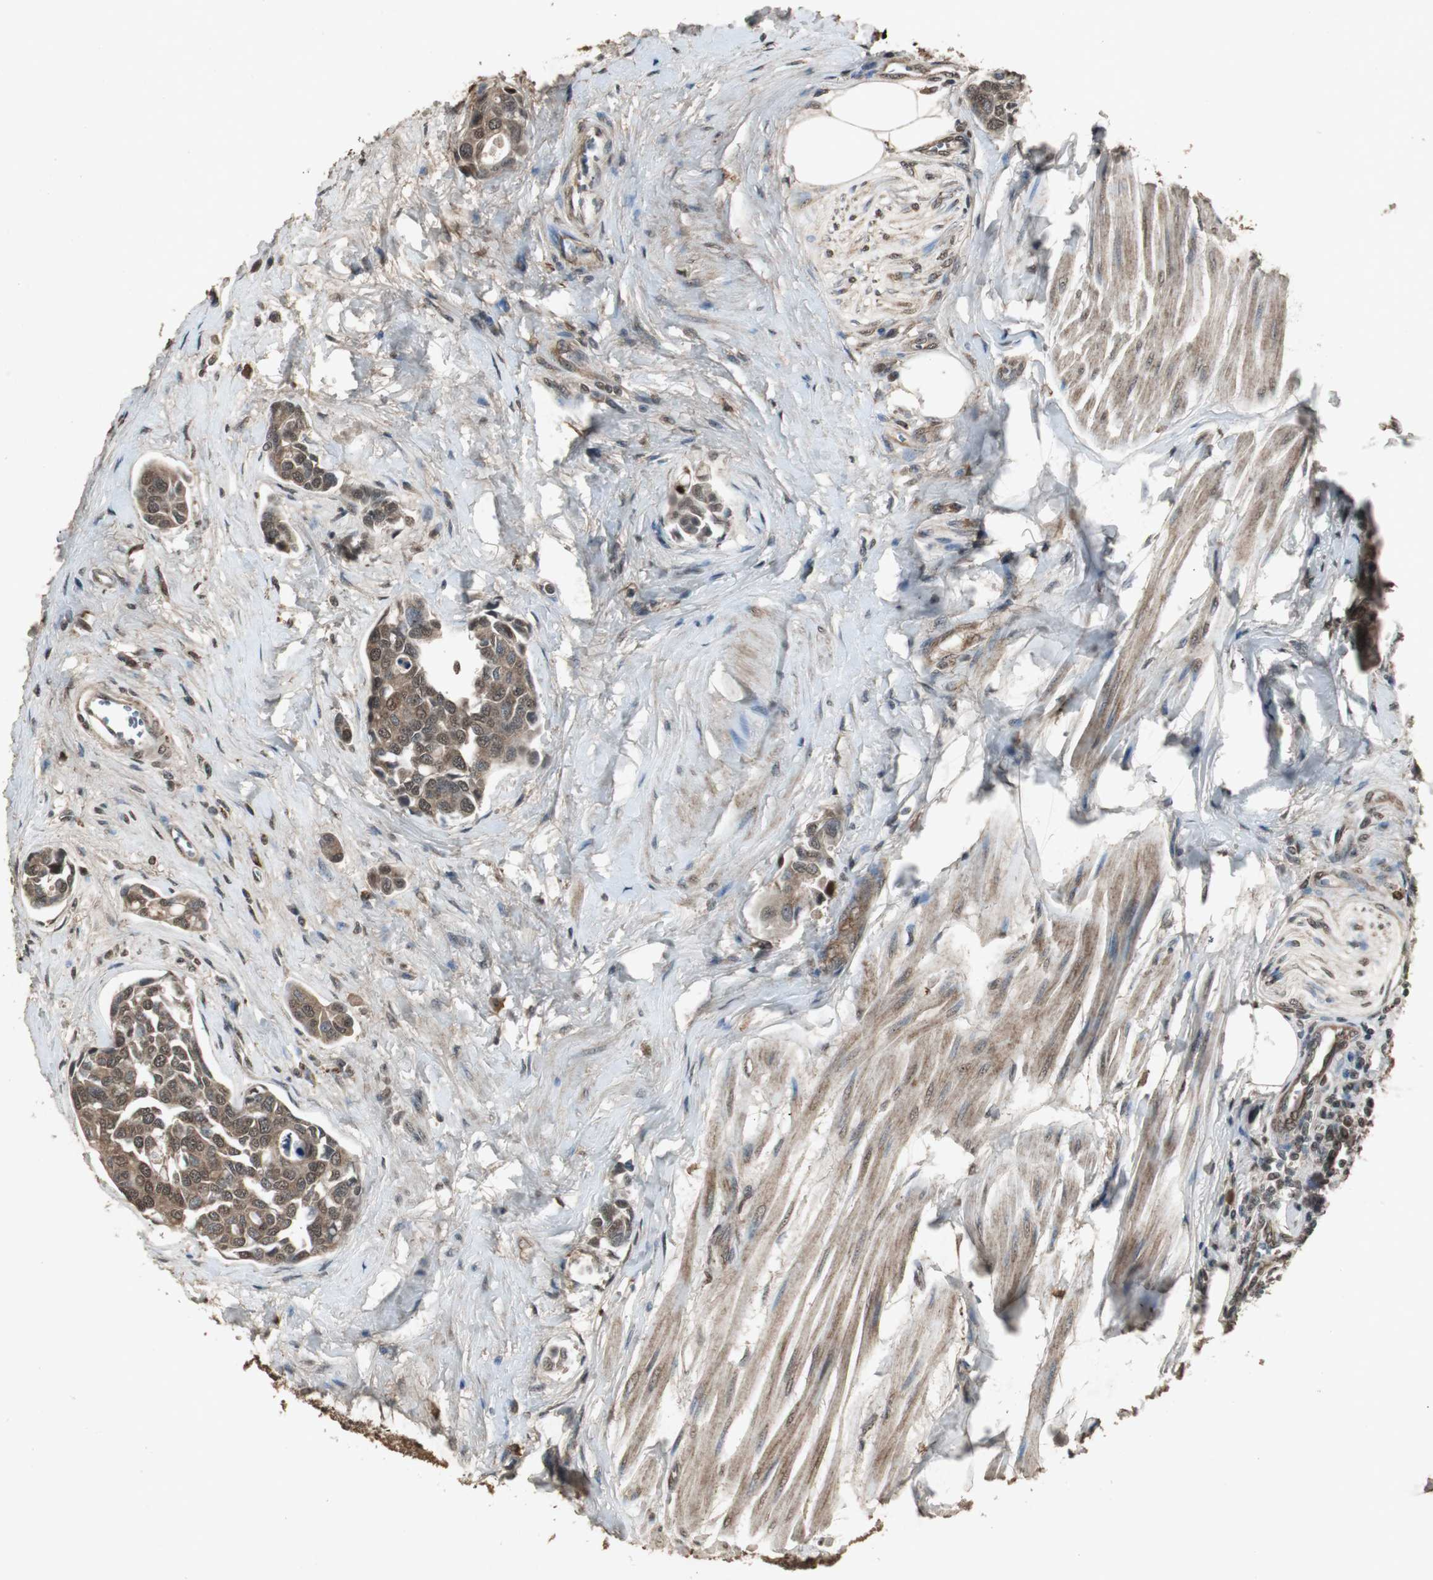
{"staining": {"intensity": "moderate", "quantity": ">75%", "location": "cytoplasmic/membranous,nuclear"}, "tissue": "urothelial cancer", "cell_type": "Tumor cells", "image_type": "cancer", "snomed": [{"axis": "morphology", "description": "Urothelial carcinoma, High grade"}, {"axis": "topography", "description": "Urinary bladder"}], "caption": "IHC staining of urothelial carcinoma (high-grade), which shows medium levels of moderate cytoplasmic/membranous and nuclear positivity in about >75% of tumor cells indicating moderate cytoplasmic/membranous and nuclear protein expression. The staining was performed using DAB (3,3'-diaminobenzidine) (brown) for protein detection and nuclei were counterstained in hematoxylin (blue).", "gene": "EMX1", "patient": {"sex": "male", "age": 78}}